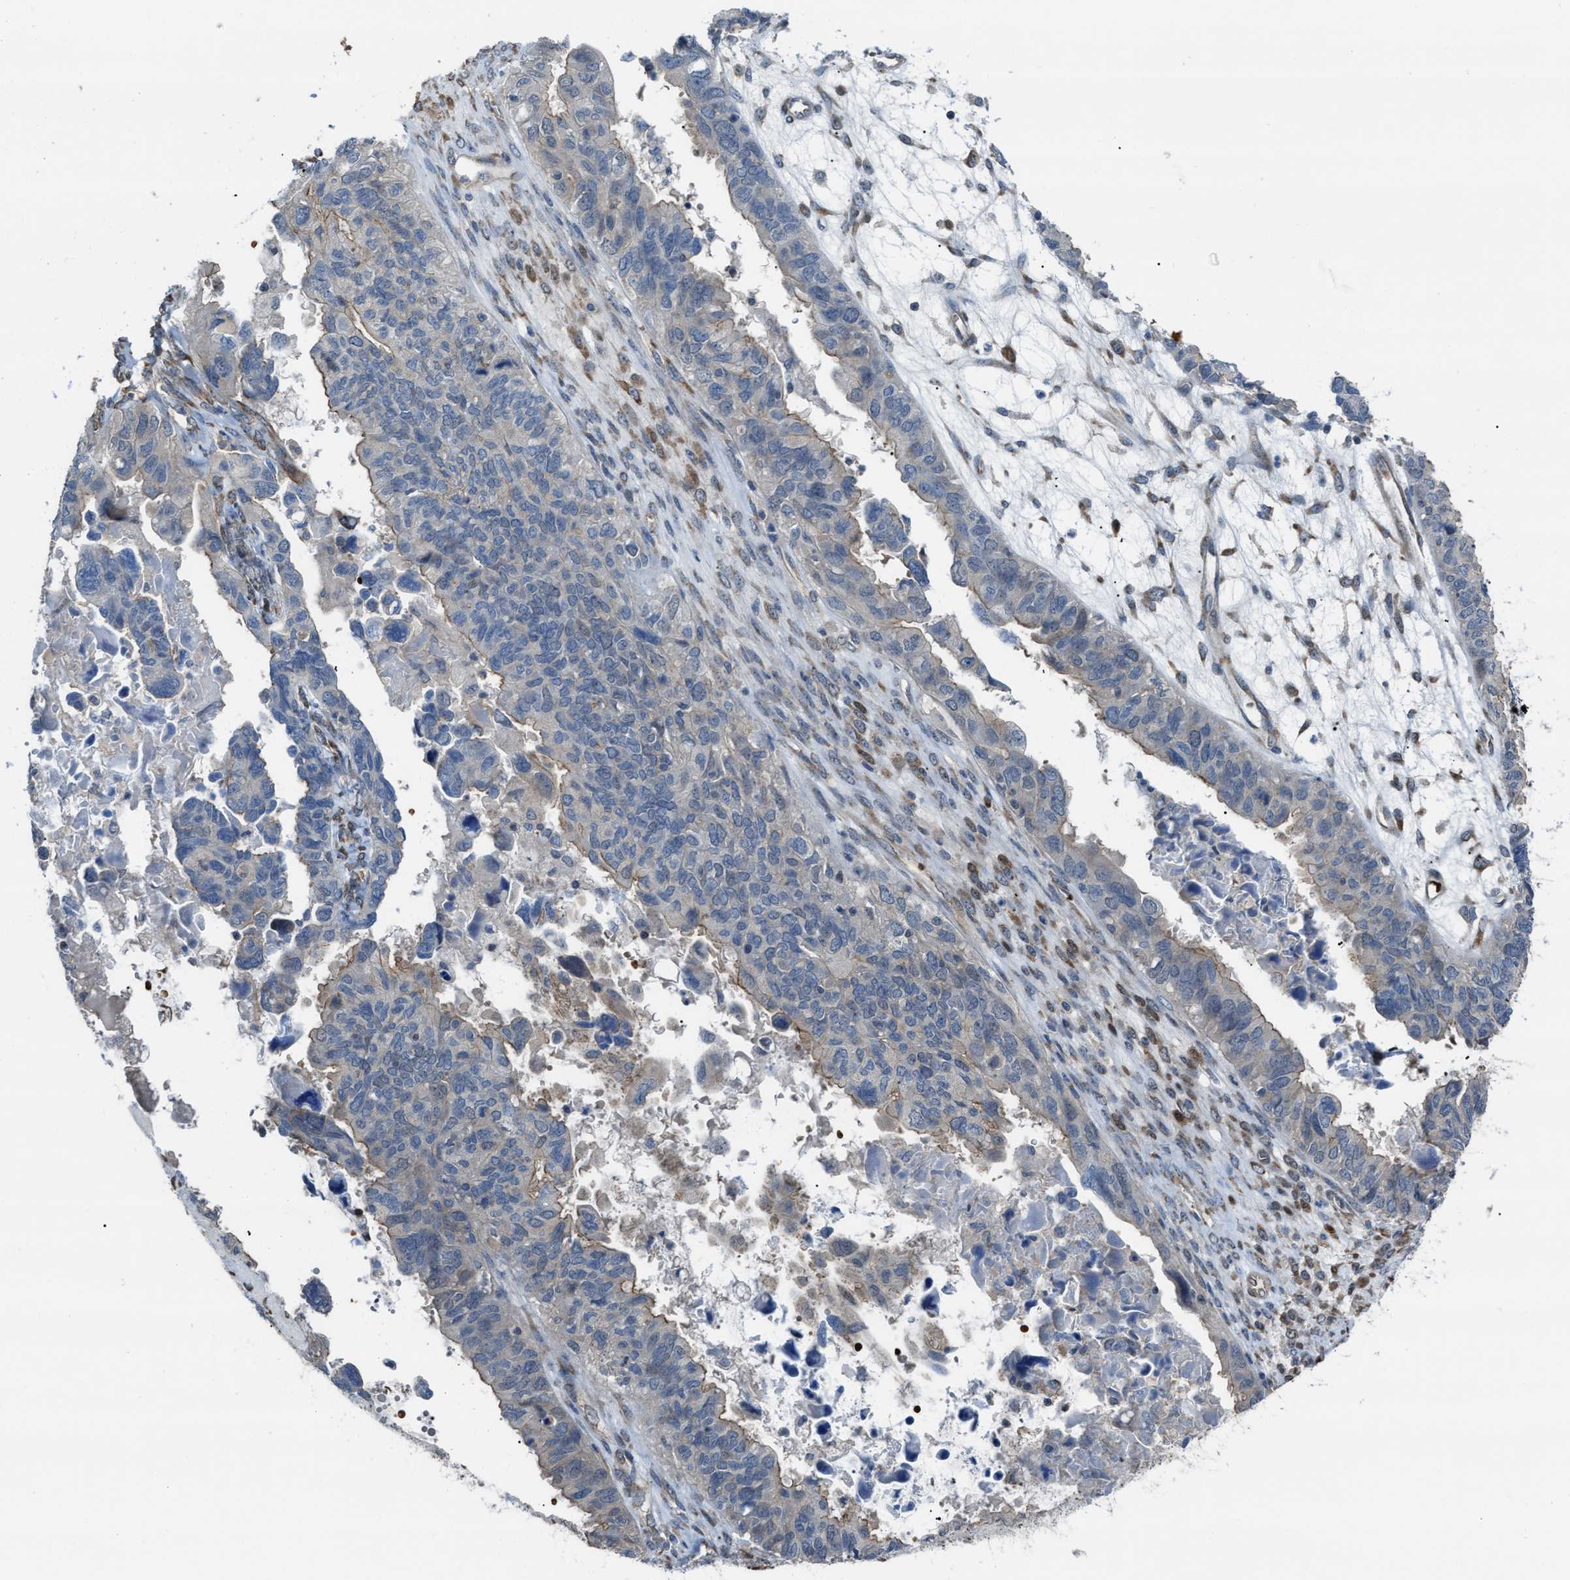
{"staining": {"intensity": "moderate", "quantity": "25%-75%", "location": "cytoplasmic/membranous"}, "tissue": "ovarian cancer", "cell_type": "Tumor cells", "image_type": "cancer", "snomed": [{"axis": "morphology", "description": "Cystadenocarcinoma, serous, NOS"}, {"axis": "topography", "description": "Ovary"}], "caption": "This histopathology image exhibits immunohistochemistry staining of human ovarian serous cystadenocarcinoma, with medium moderate cytoplasmic/membranous positivity in about 25%-75% of tumor cells.", "gene": "SELENOM", "patient": {"sex": "female", "age": 79}}